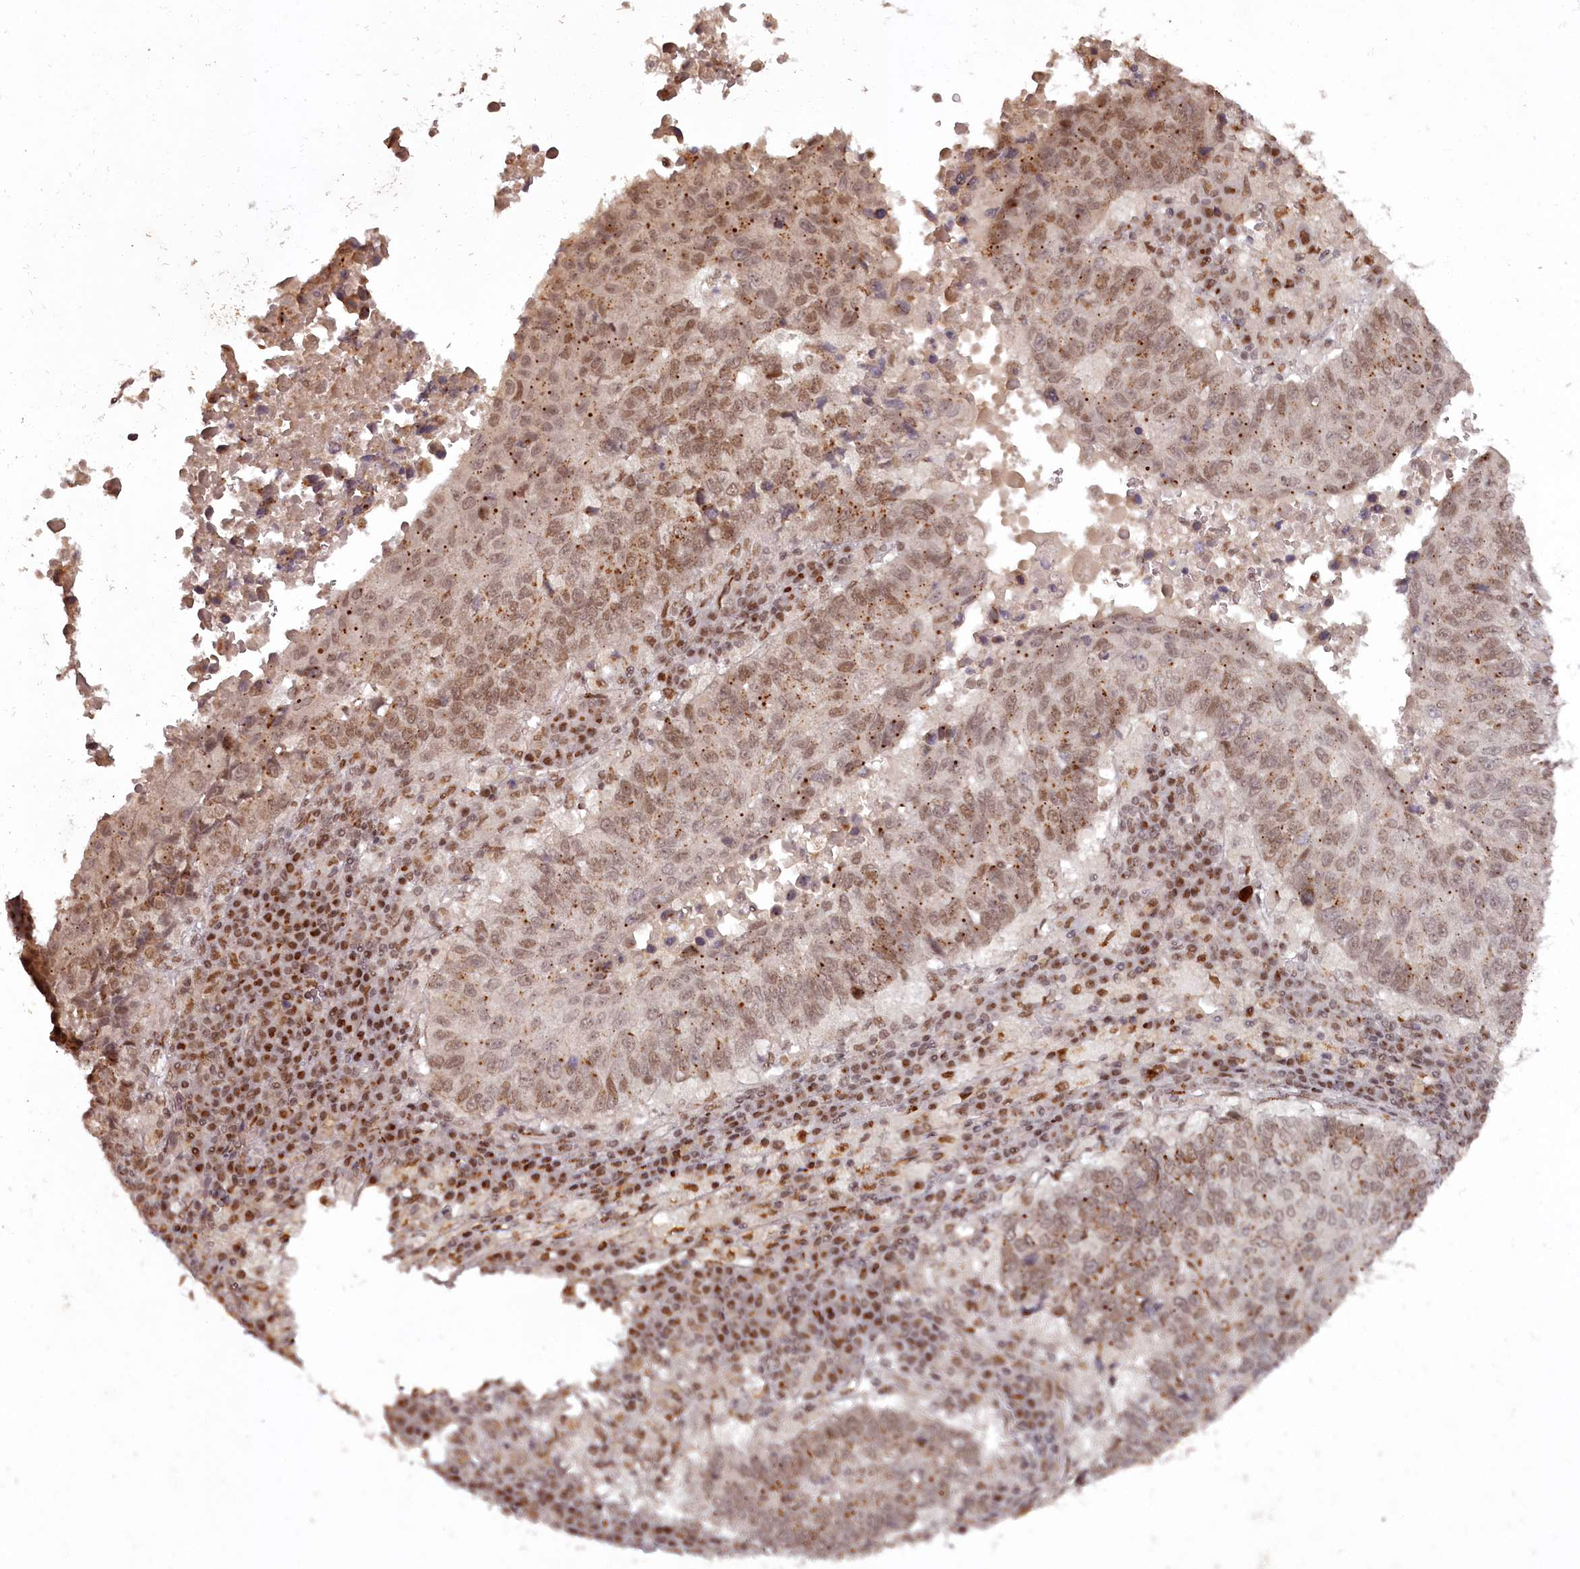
{"staining": {"intensity": "moderate", "quantity": ">75%", "location": "nuclear"}, "tissue": "lung cancer", "cell_type": "Tumor cells", "image_type": "cancer", "snomed": [{"axis": "morphology", "description": "Squamous cell carcinoma, NOS"}, {"axis": "topography", "description": "Lung"}], "caption": "Immunohistochemistry of human squamous cell carcinoma (lung) demonstrates medium levels of moderate nuclear staining in approximately >75% of tumor cells. The staining was performed using DAB to visualize the protein expression in brown, while the nuclei were stained in blue with hematoxylin (Magnification: 20x).", "gene": "CEP83", "patient": {"sex": "male", "age": 73}}